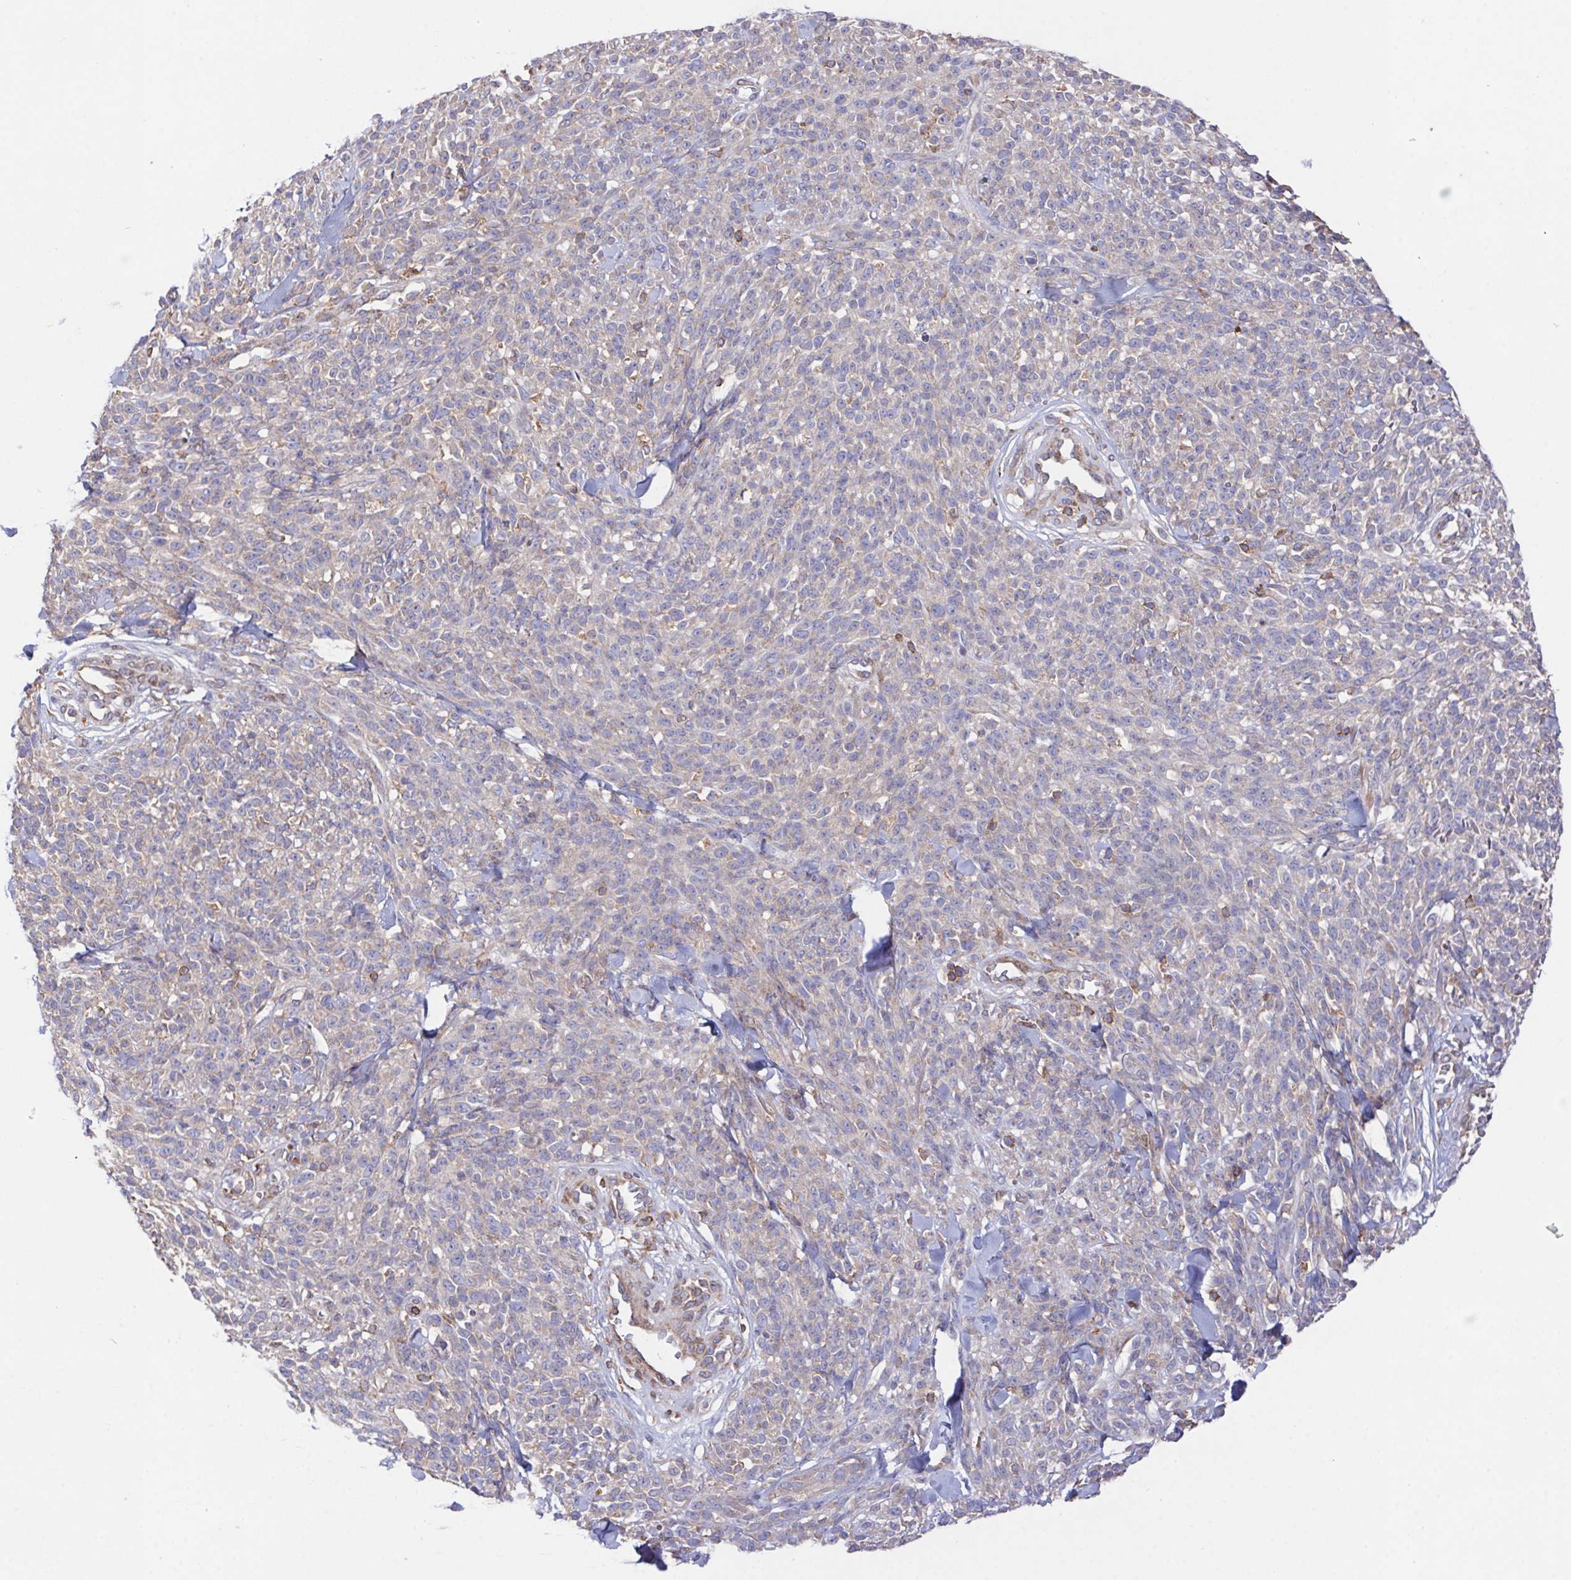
{"staining": {"intensity": "negative", "quantity": "none", "location": "none"}, "tissue": "melanoma", "cell_type": "Tumor cells", "image_type": "cancer", "snomed": [{"axis": "morphology", "description": "Malignant melanoma, NOS"}, {"axis": "topography", "description": "Skin"}, {"axis": "topography", "description": "Skin of trunk"}], "caption": "An immunohistochemistry (IHC) image of melanoma is shown. There is no staining in tumor cells of melanoma.", "gene": "FAM241A", "patient": {"sex": "male", "age": 74}}